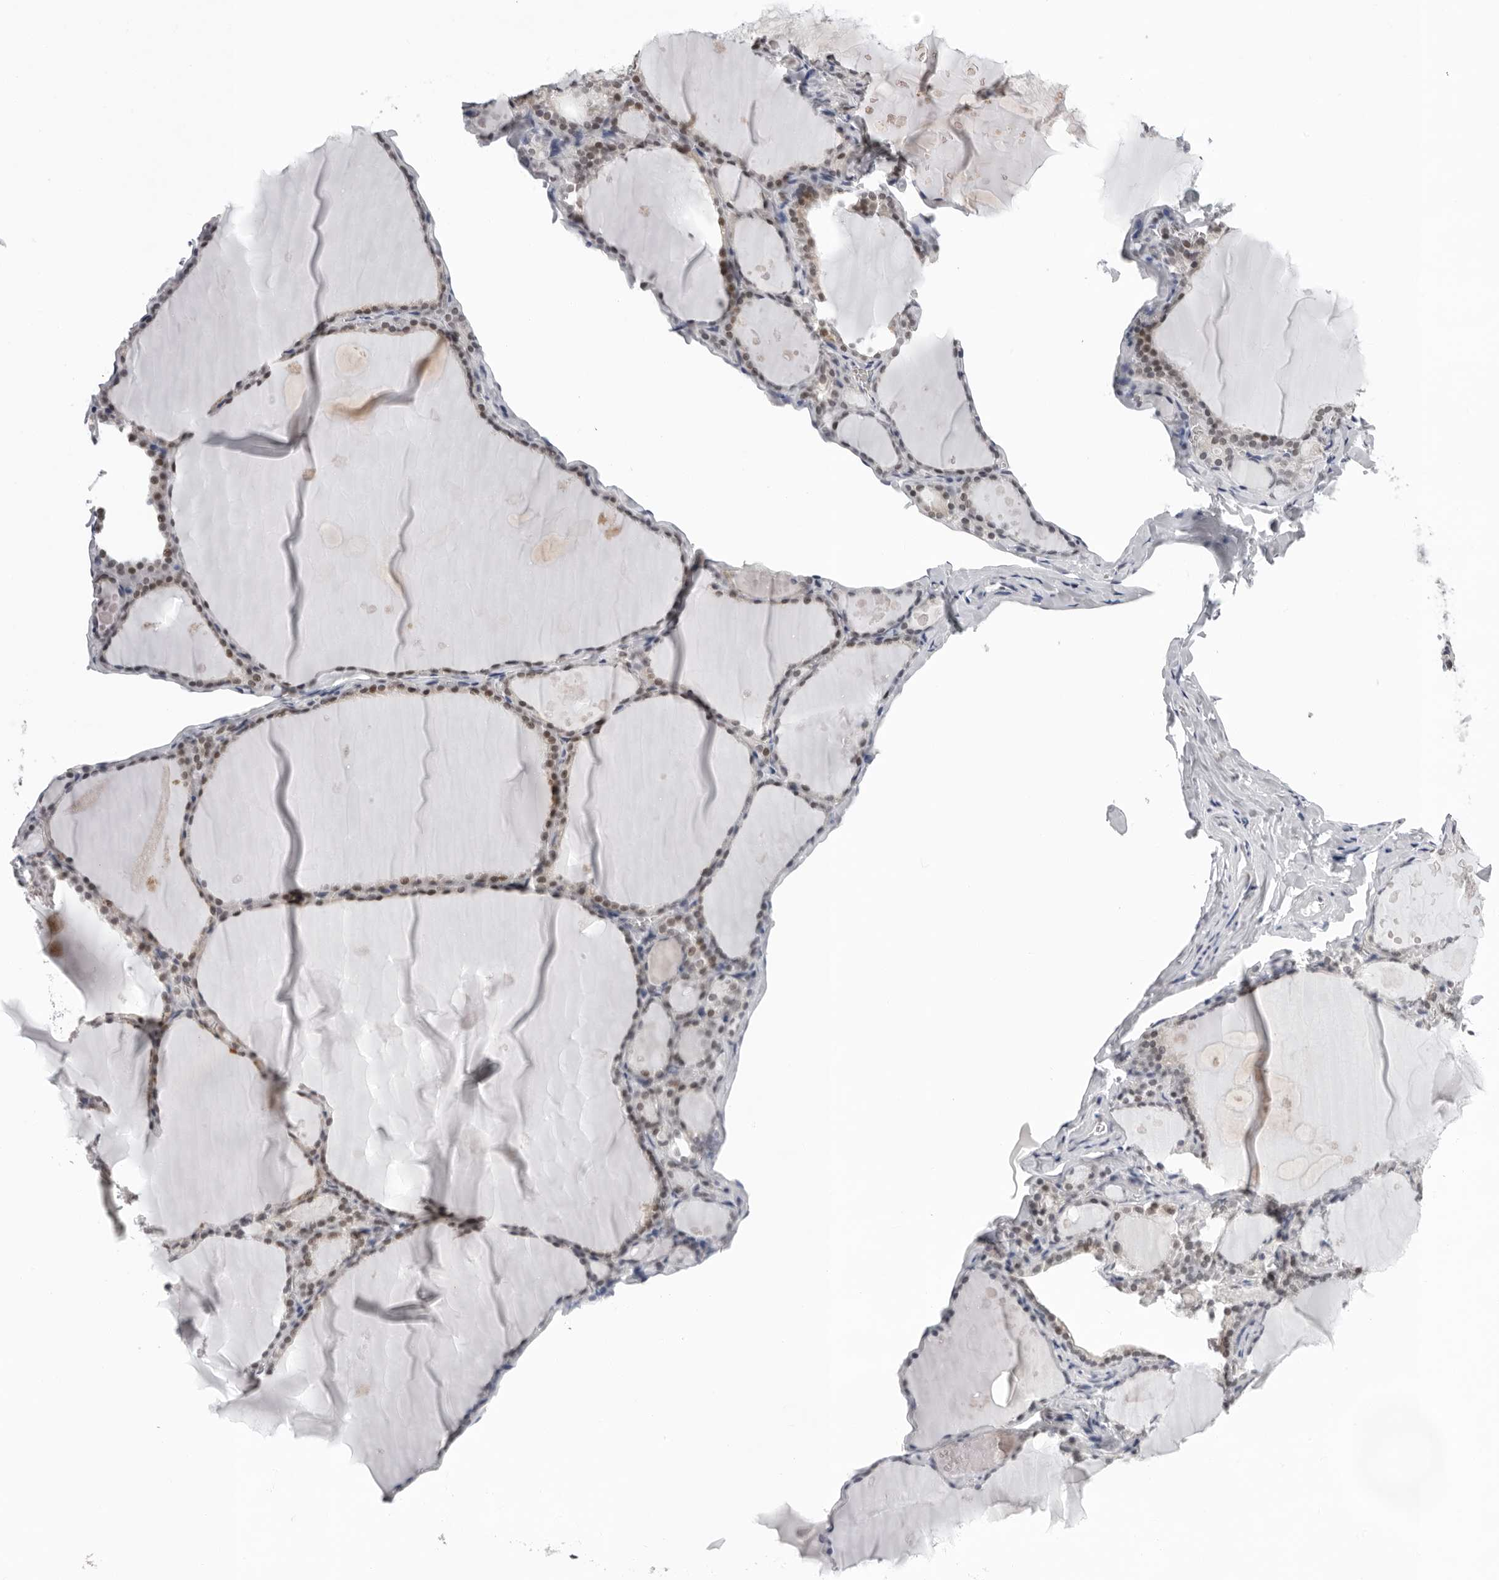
{"staining": {"intensity": "weak", "quantity": ">75%", "location": "nuclear"}, "tissue": "thyroid gland", "cell_type": "Glandular cells", "image_type": "normal", "snomed": [{"axis": "morphology", "description": "Normal tissue, NOS"}, {"axis": "topography", "description": "Thyroid gland"}], "caption": "High-power microscopy captured an immunohistochemistry (IHC) micrograph of benign thyroid gland, revealing weak nuclear expression in about >75% of glandular cells.", "gene": "USP1", "patient": {"sex": "male", "age": 56}}